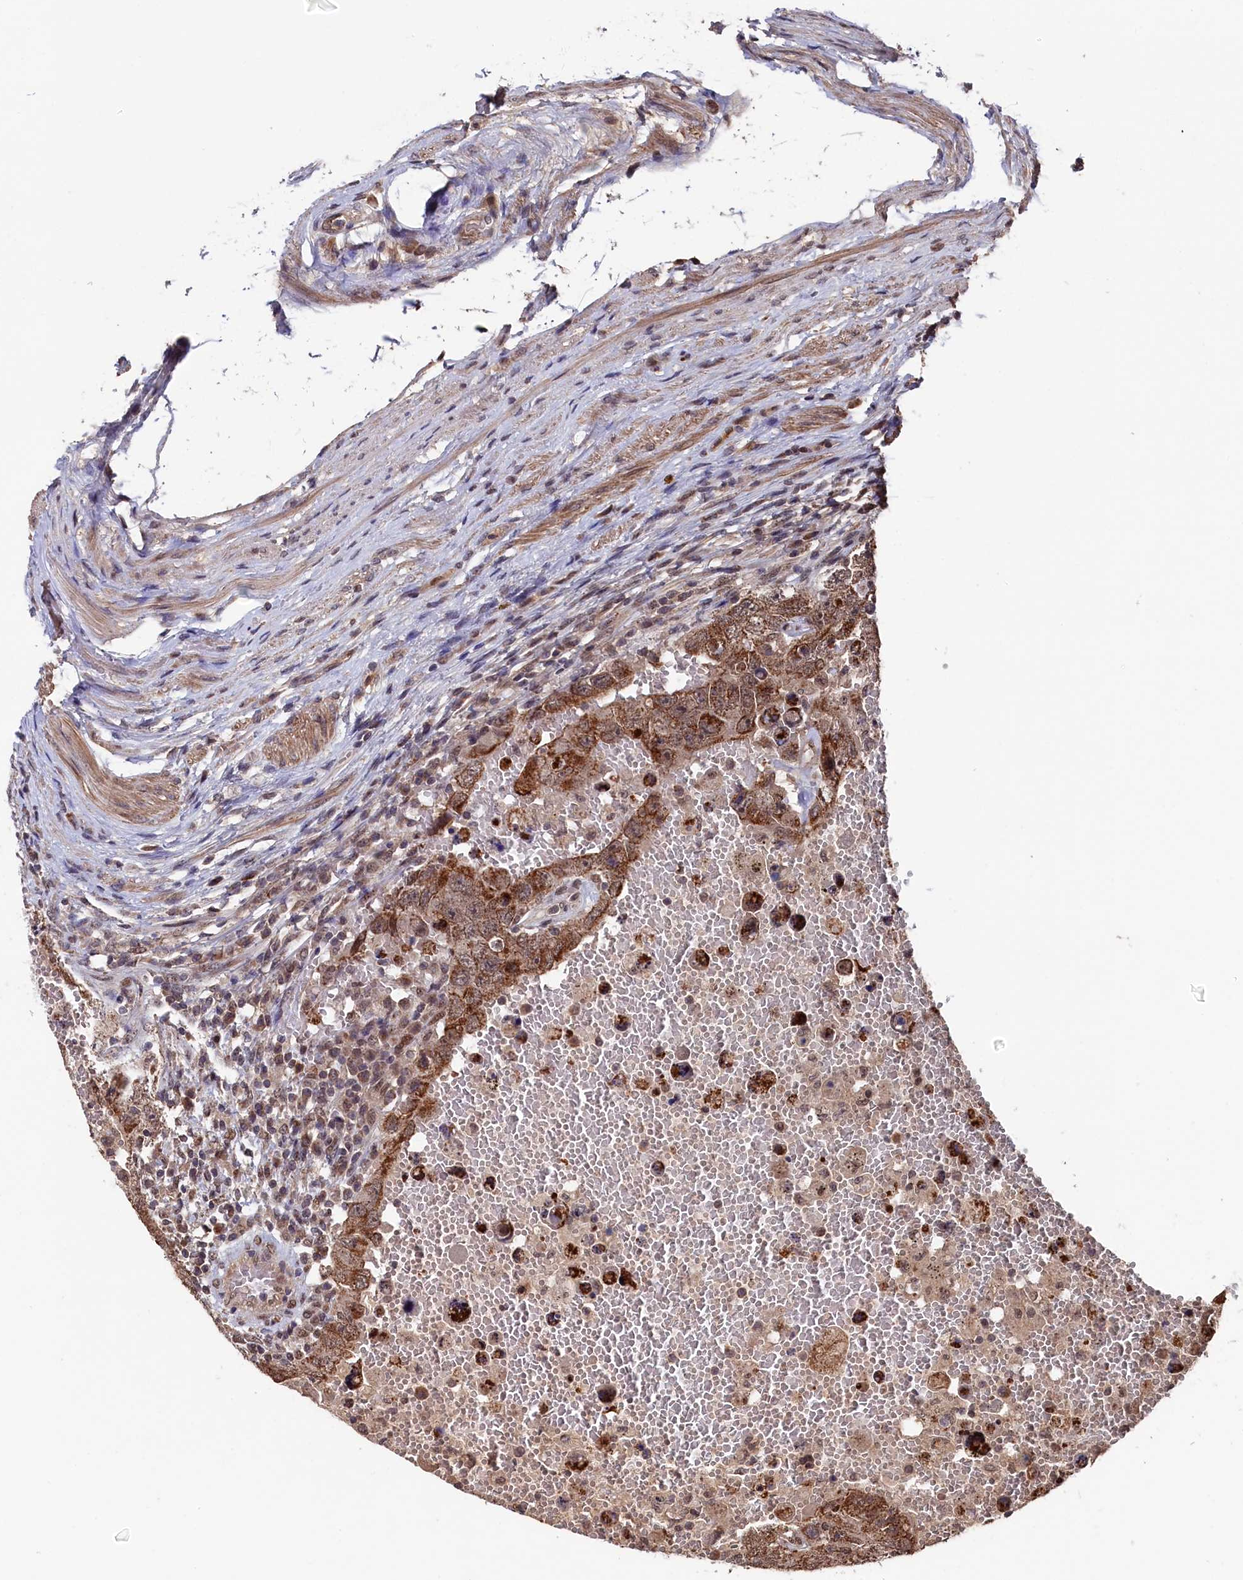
{"staining": {"intensity": "moderate", "quantity": ">75%", "location": "cytoplasmic/membranous"}, "tissue": "testis cancer", "cell_type": "Tumor cells", "image_type": "cancer", "snomed": [{"axis": "morphology", "description": "Carcinoma, Embryonal, NOS"}, {"axis": "topography", "description": "Testis"}], "caption": "Tumor cells reveal medium levels of moderate cytoplasmic/membranous staining in about >75% of cells in human testis cancer (embryonal carcinoma).", "gene": "CLPX", "patient": {"sex": "male", "age": 26}}